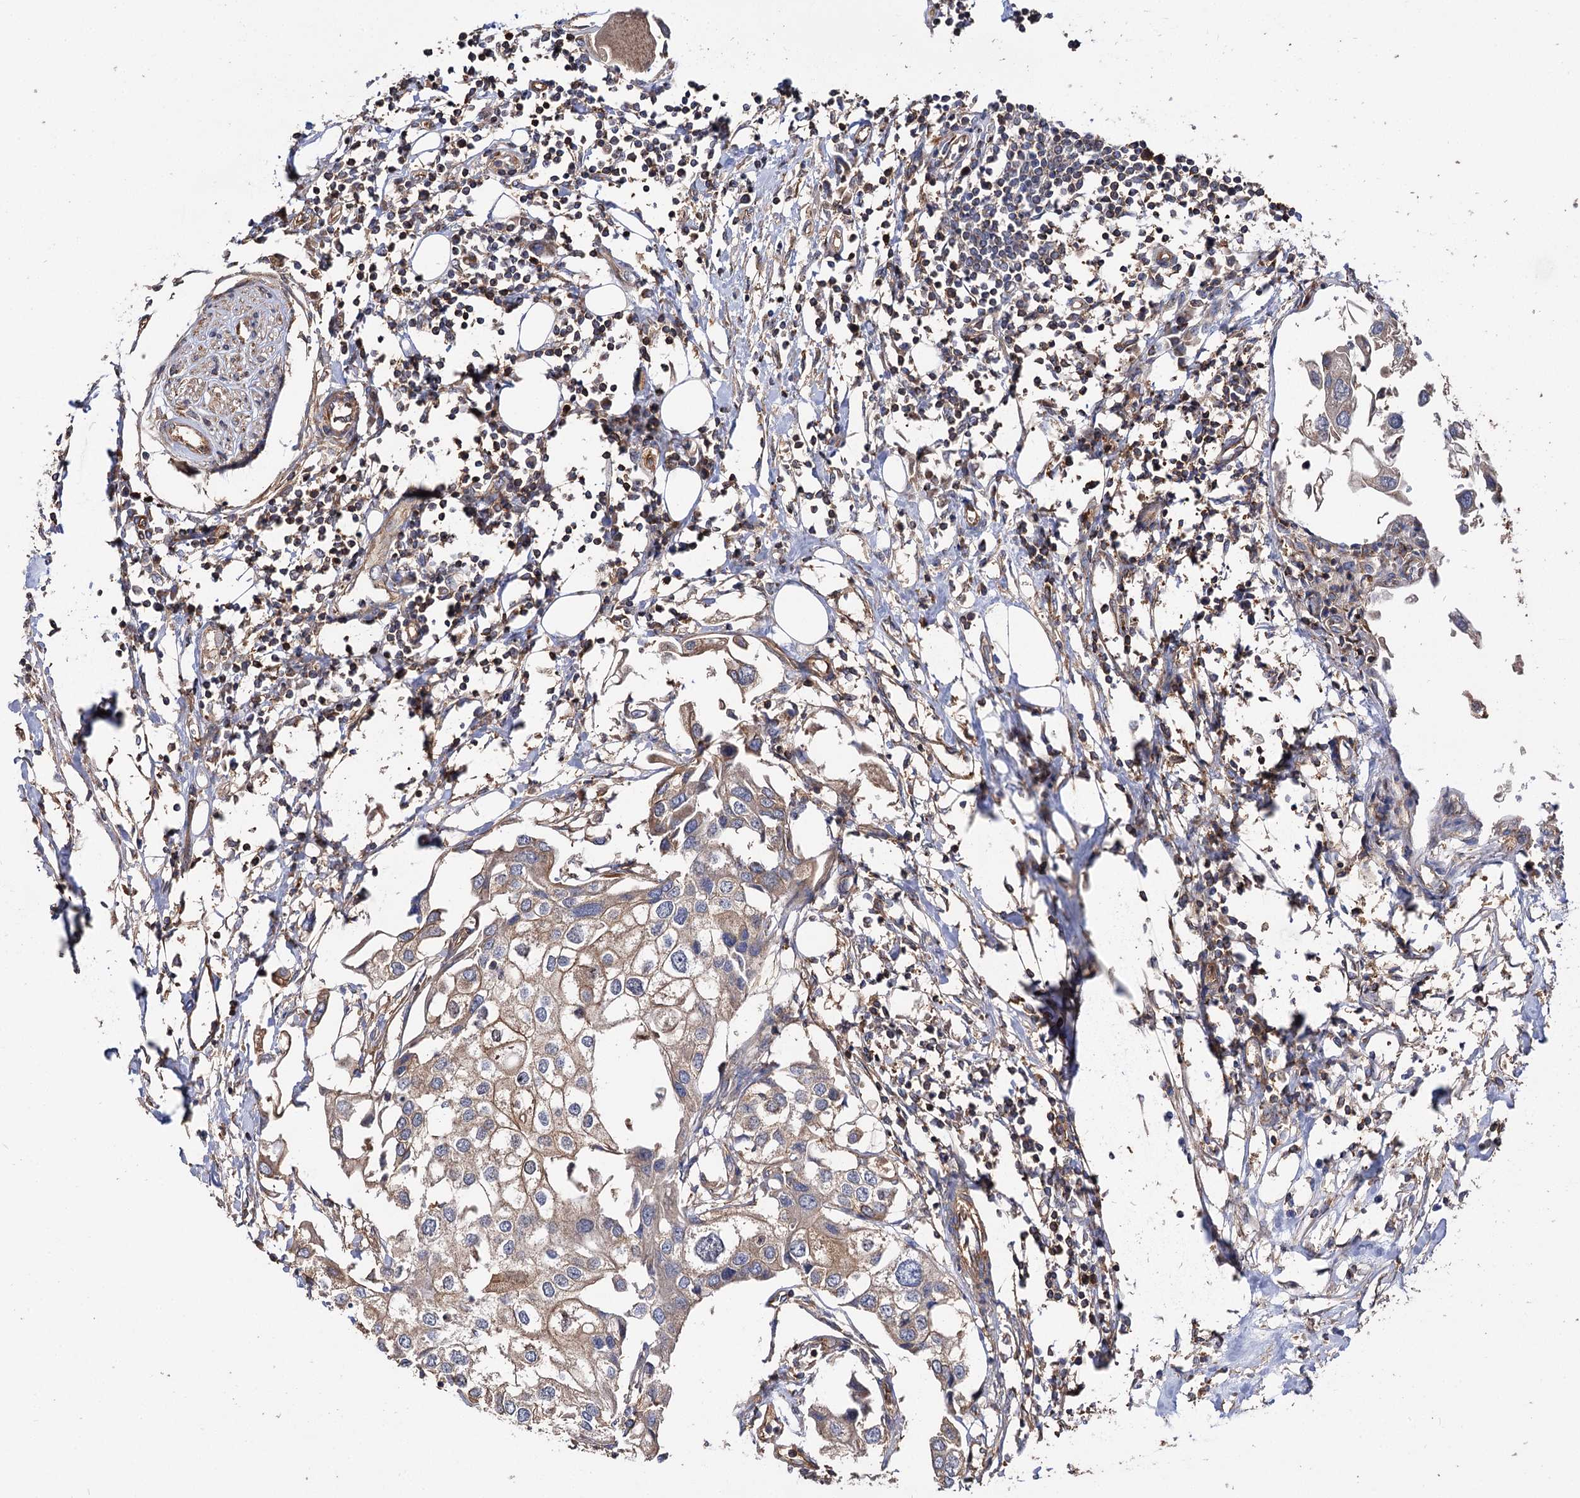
{"staining": {"intensity": "moderate", "quantity": ">75%", "location": "cytoplasmic/membranous"}, "tissue": "urothelial cancer", "cell_type": "Tumor cells", "image_type": "cancer", "snomed": [{"axis": "morphology", "description": "Urothelial carcinoma, High grade"}, {"axis": "topography", "description": "Urinary bladder"}], "caption": "Immunohistochemistry of high-grade urothelial carcinoma displays medium levels of moderate cytoplasmic/membranous staining in about >75% of tumor cells.", "gene": "IDI1", "patient": {"sex": "male", "age": 64}}